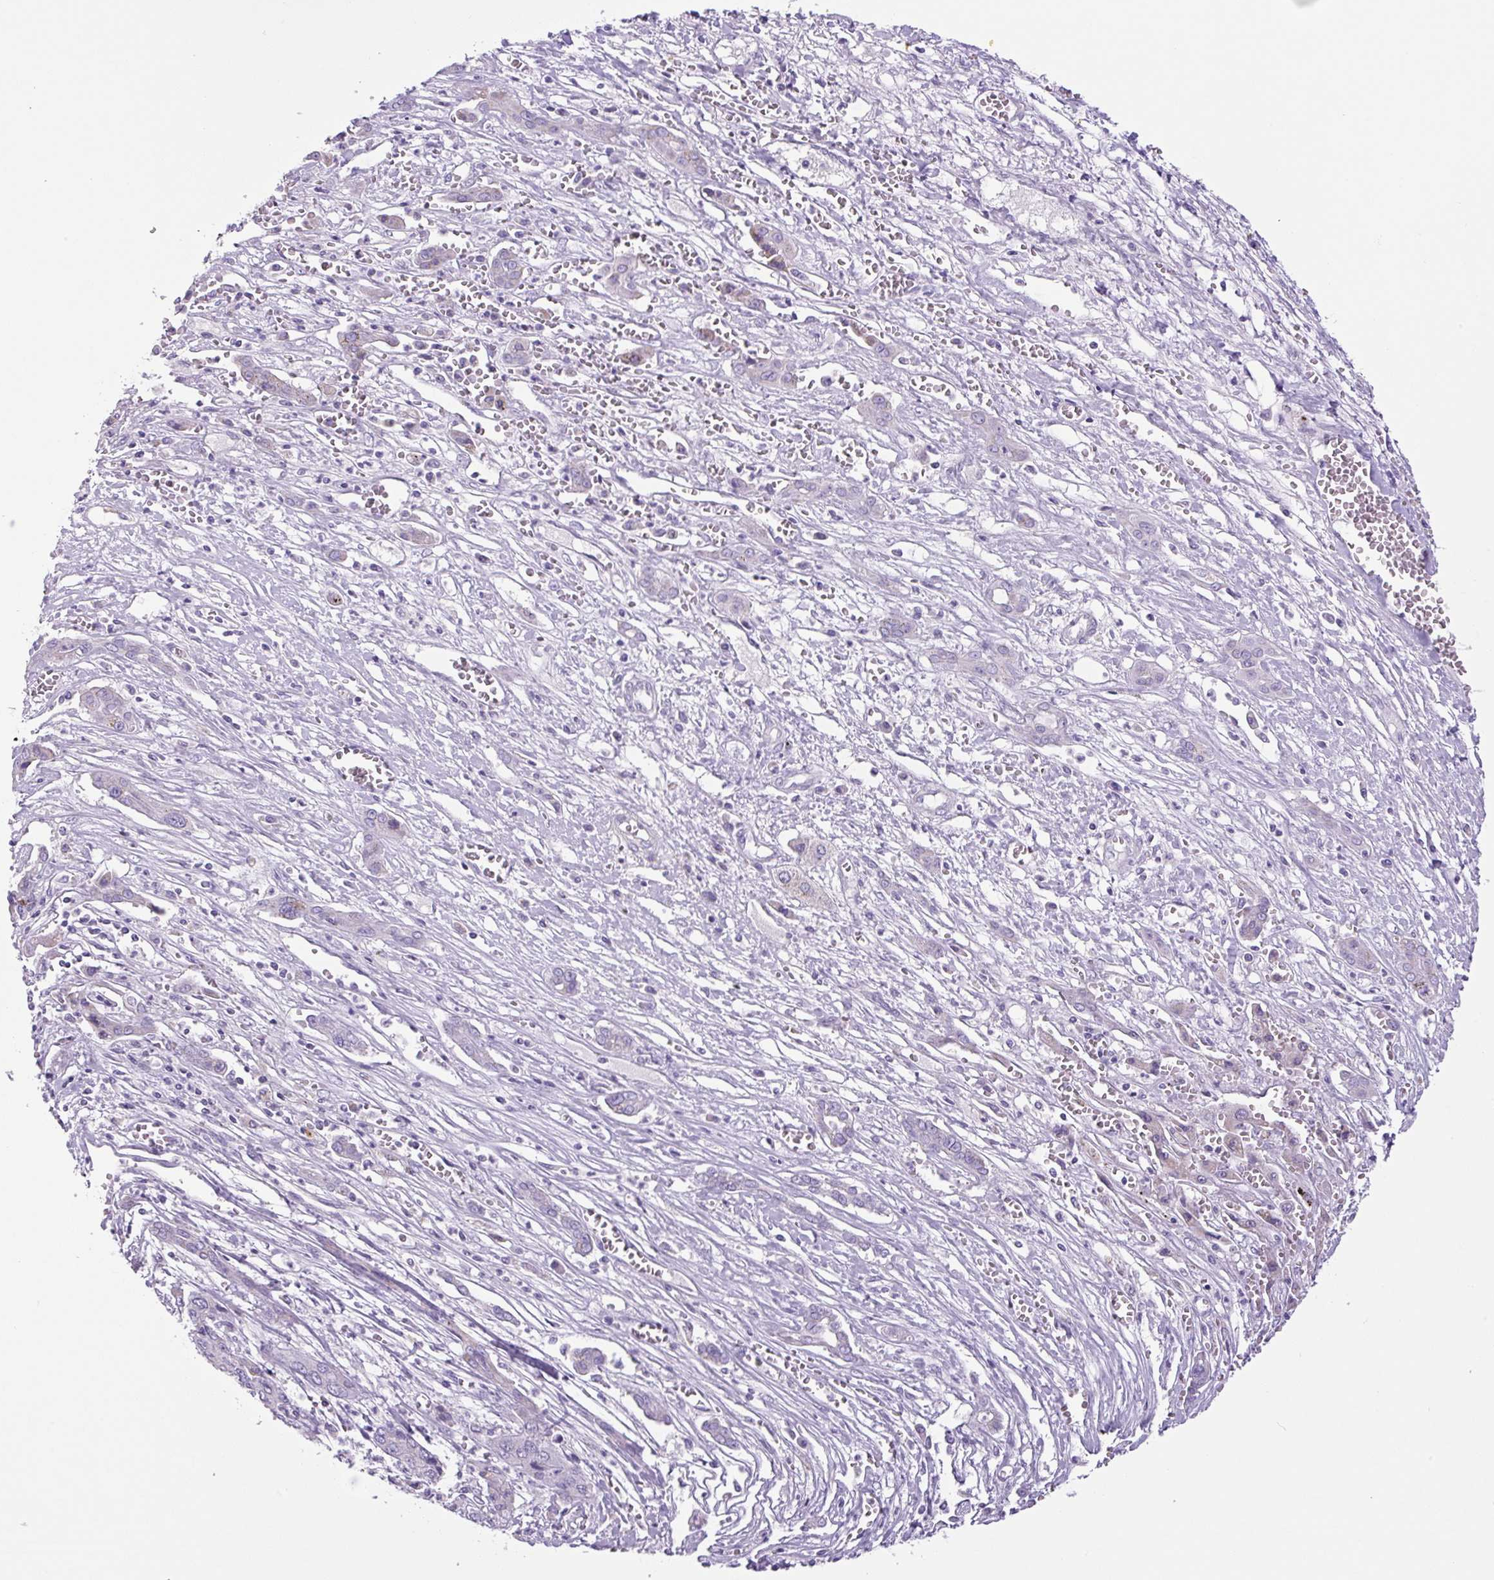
{"staining": {"intensity": "negative", "quantity": "none", "location": "none"}, "tissue": "liver cancer", "cell_type": "Tumor cells", "image_type": "cancer", "snomed": [{"axis": "morphology", "description": "Cholangiocarcinoma"}, {"axis": "topography", "description": "Liver"}], "caption": "Protein analysis of liver cancer (cholangiocarcinoma) demonstrates no significant positivity in tumor cells.", "gene": "CHGA", "patient": {"sex": "male", "age": 67}}